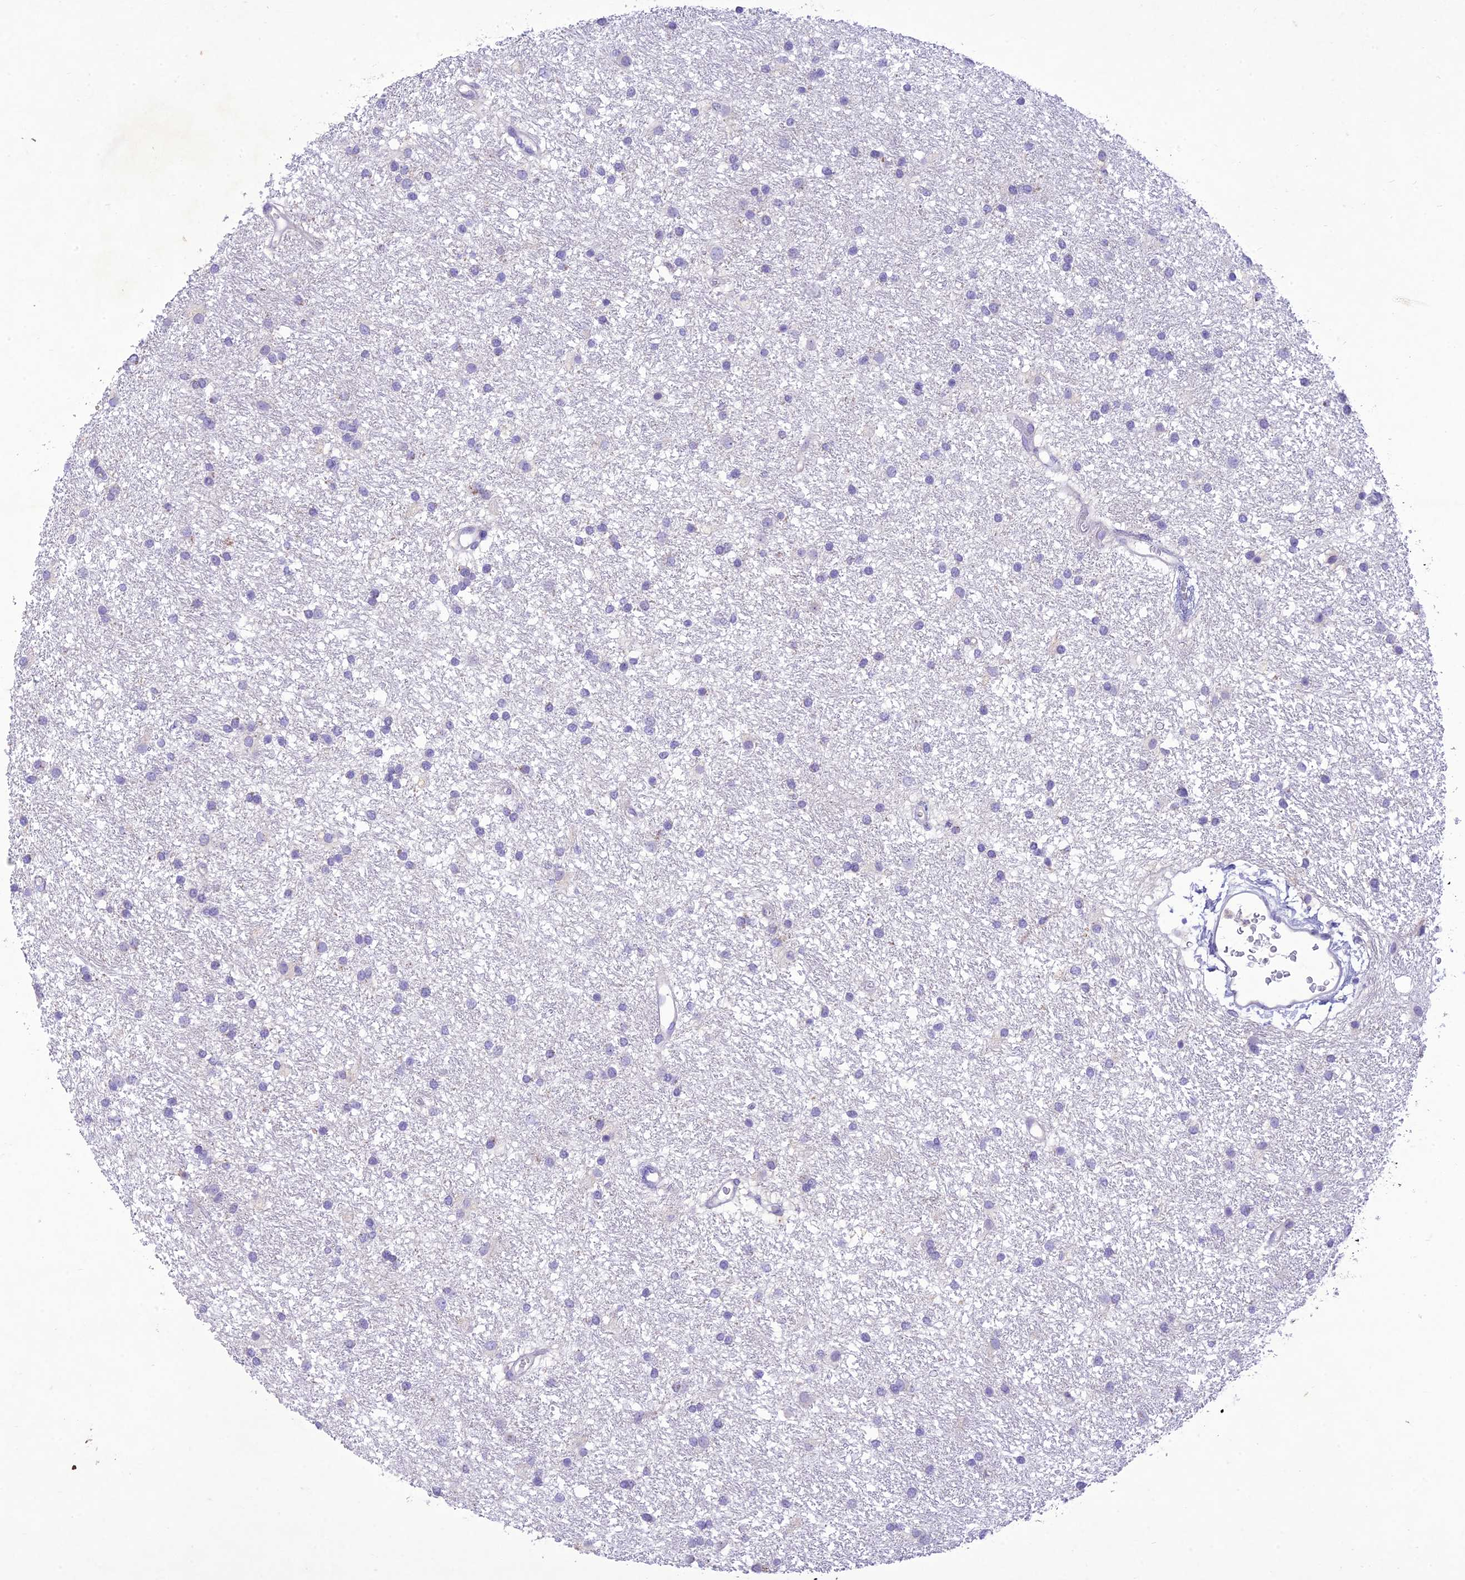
{"staining": {"intensity": "negative", "quantity": "none", "location": "none"}, "tissue": "glioma", "cell_type": "Tumor cells", "image_type": "cancer", "snomed": [{"axis": "morphology", "description": "Glioma, malignant, High grade"}, {"axis": "topography", "description": "Brain"}], "caption": "Immunohistochemistry of glioma demonstrates no staining in tumor cells.", "gene": "SLC13A5", "patient": {"sex": "male", "age": 77}}